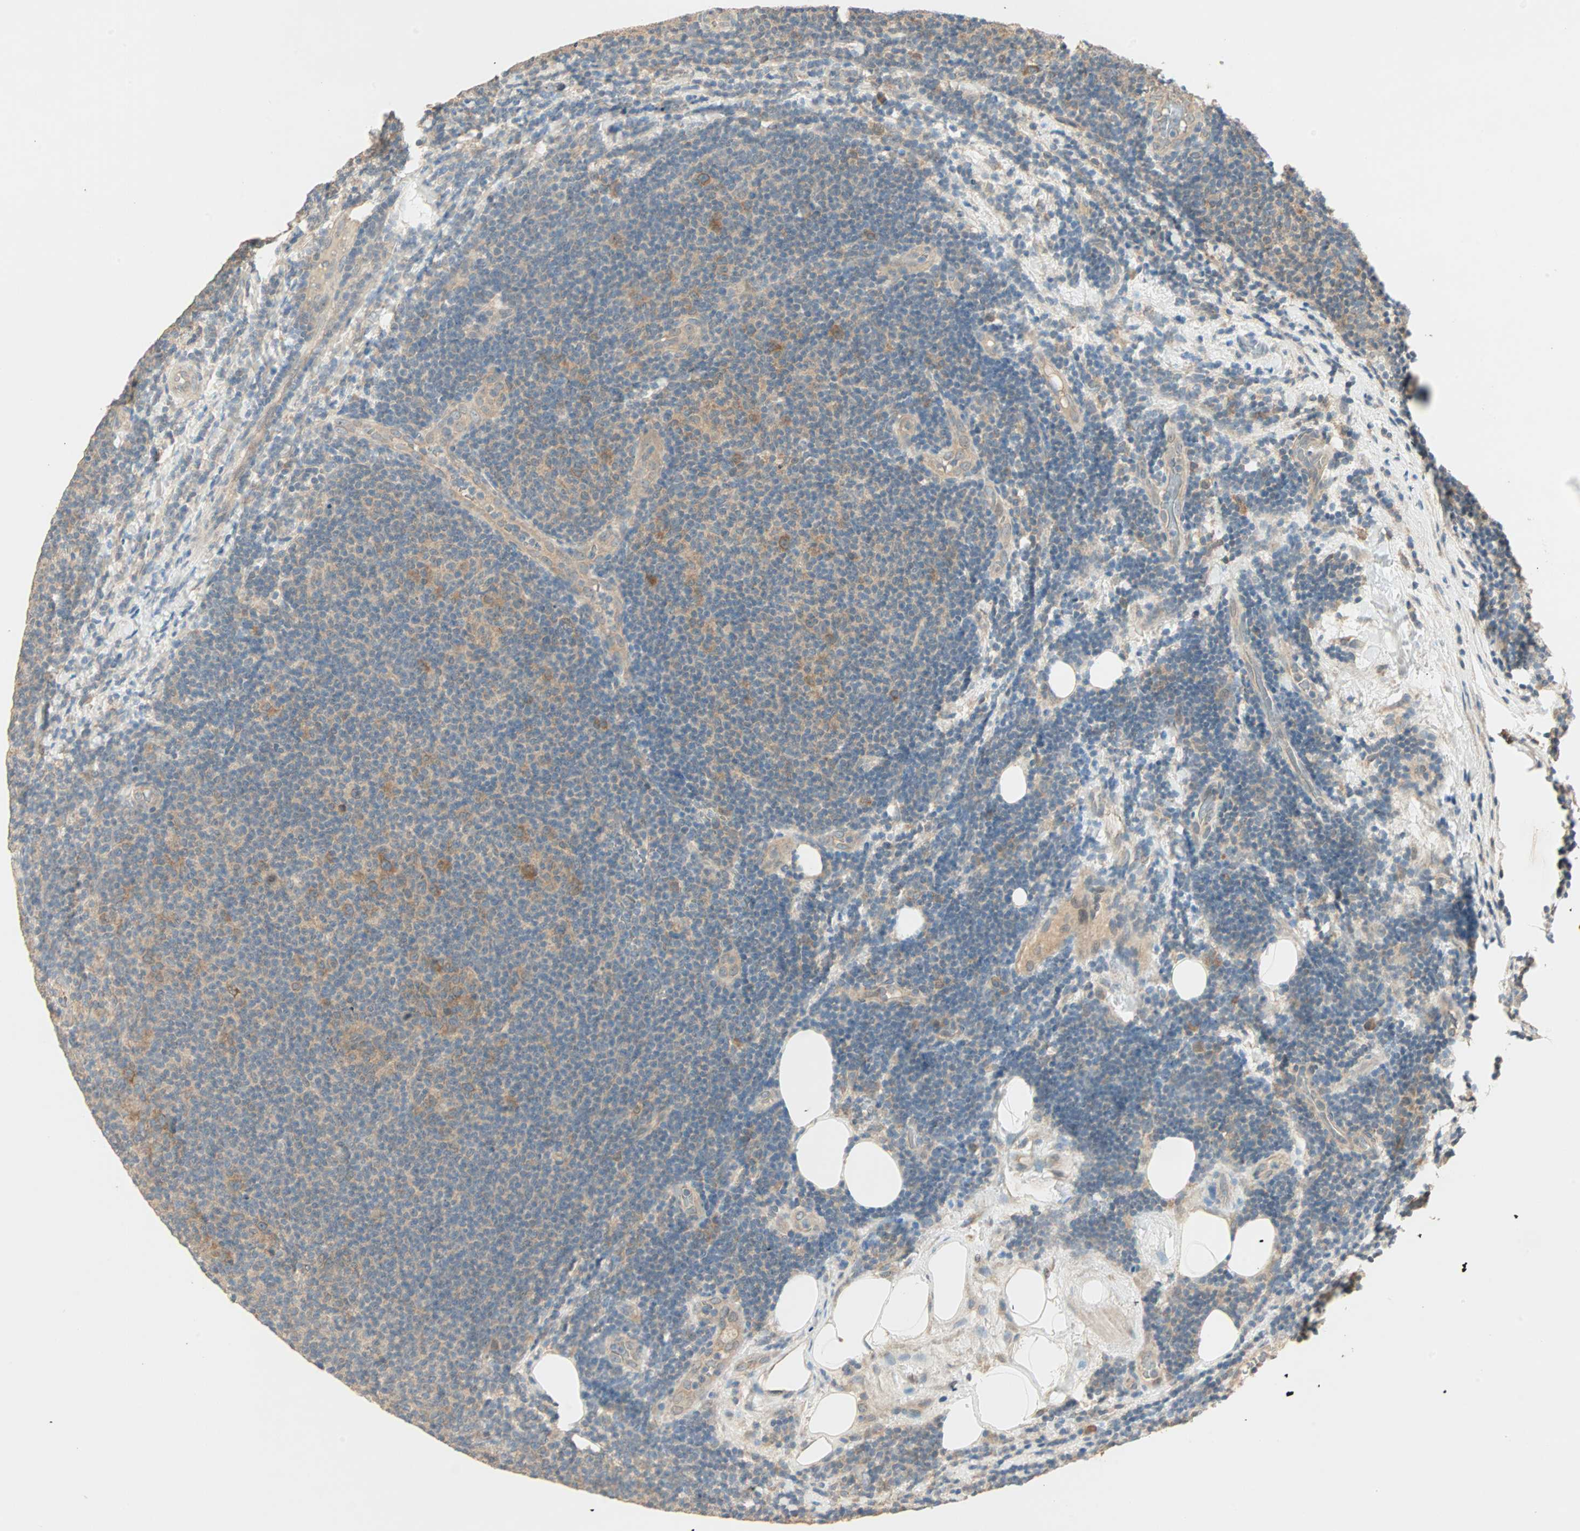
{"staining": {"intensity": "weak", "quantity": ">75%", "location": "cytoplasmic/membranous"}, "tissue": "lymphoma", "cell_type": "Tumor cells", "image_type": "cancer", "snomed": [{"axis": "morphology", "description": "Malignant lymphoma, non-Hodgkin's type, Low grade"}, {"axis": "topography", "description": "Lymph node"}], "caption": "Immunohistochemistry image of lymphoma stained for a protein (brown), which demonstrates low levels of weak cytoplasmic/membranous expression in about >75% of tumor cells.", "gene": "TTF2", "patient": {"sex": "male", "age": 83}}